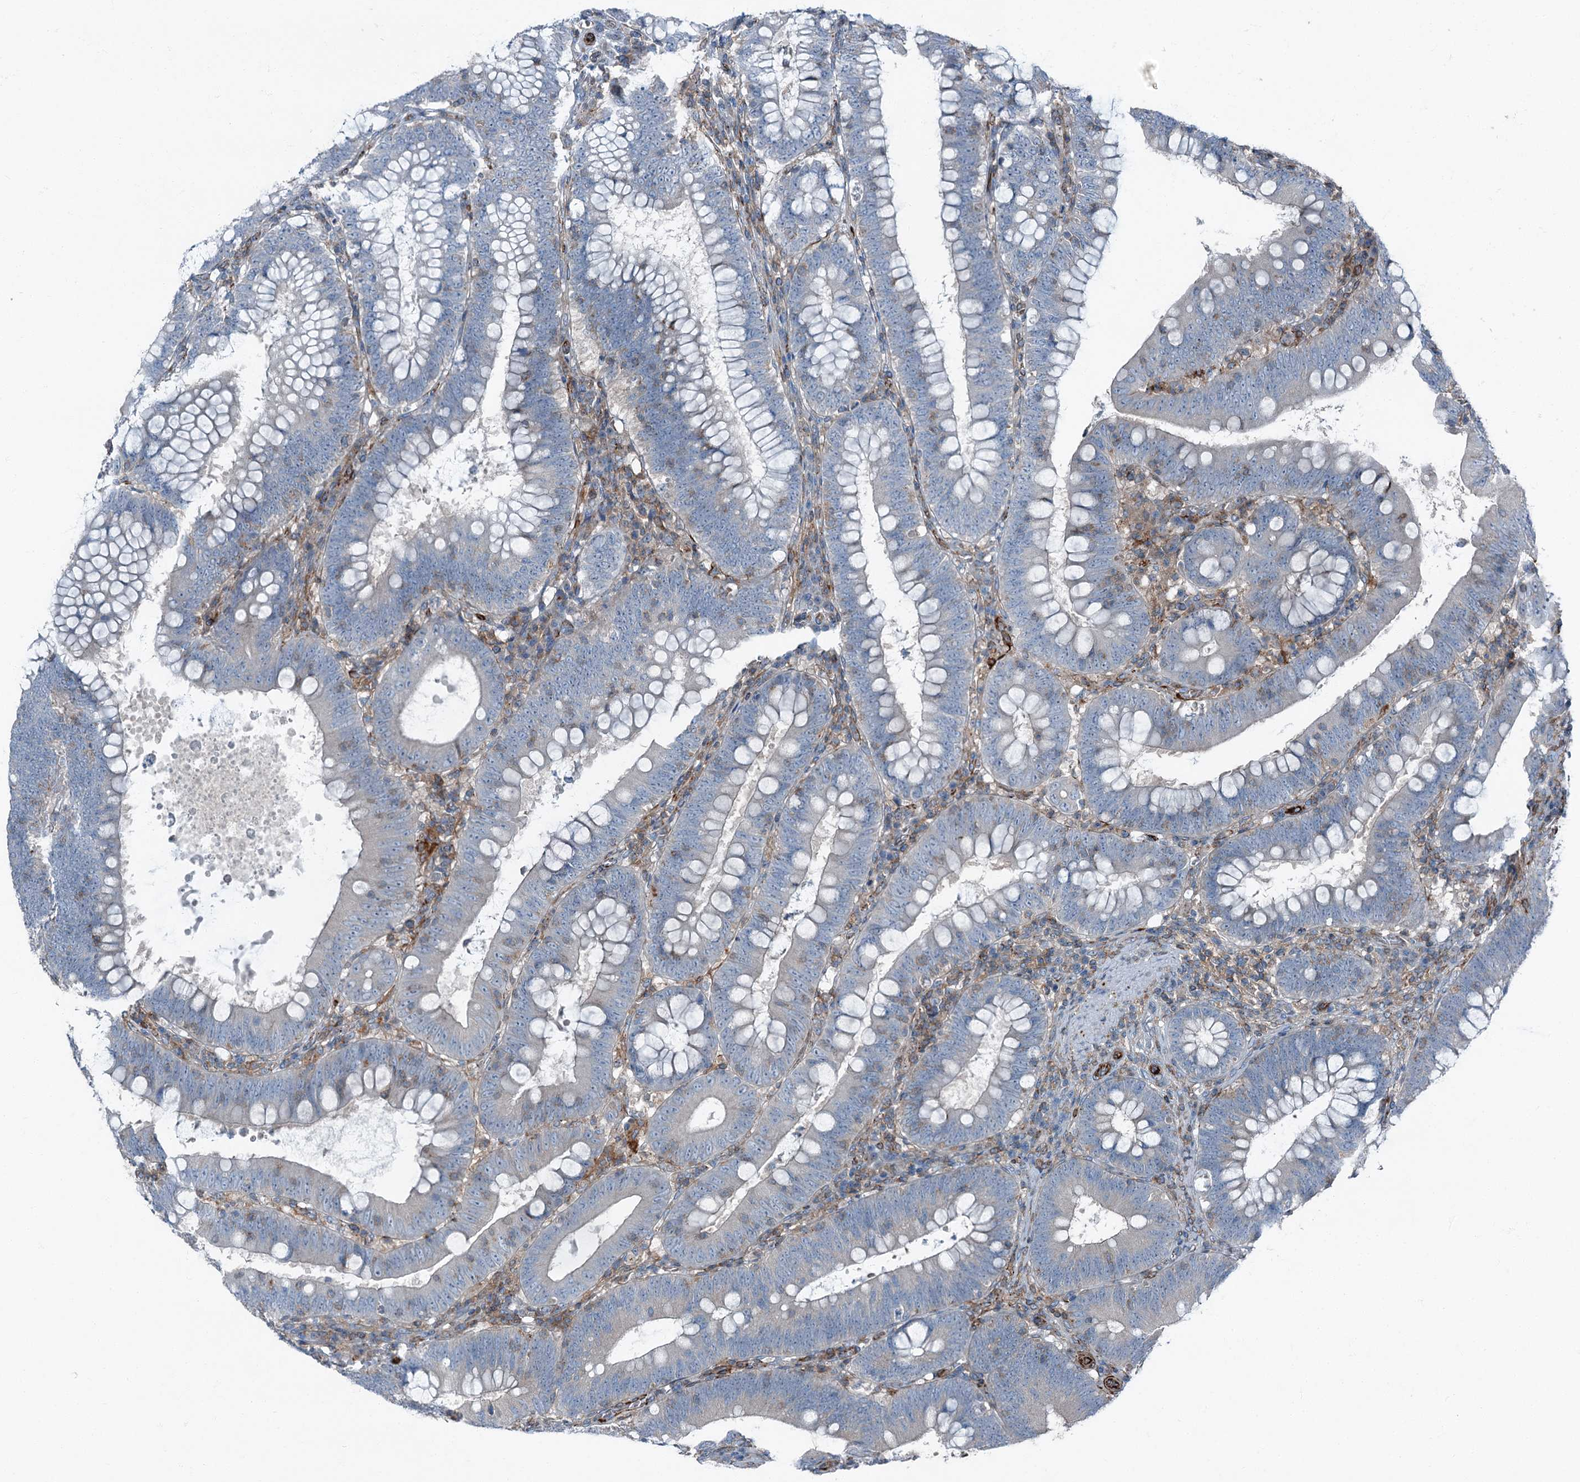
{"staining": {"intensity": "weak", "quantity": "<25%", "location": "cytoplasmic/membranous"}, "tissue": "colorectal cancer", "cell_type": "Tumor cells", "image_type": "cancer", "snomed": [{"axis": "morphology", "description": "Normal tissue, NOS"}, {"axis": "topography", "description": "Colon"}], "caption": "DAB immunohistochemical staining of colorectal cancer demonstrates no significant expression in tumor cells.", "gene": "AXL", "patient": {"sex": "female", "age": 82}}